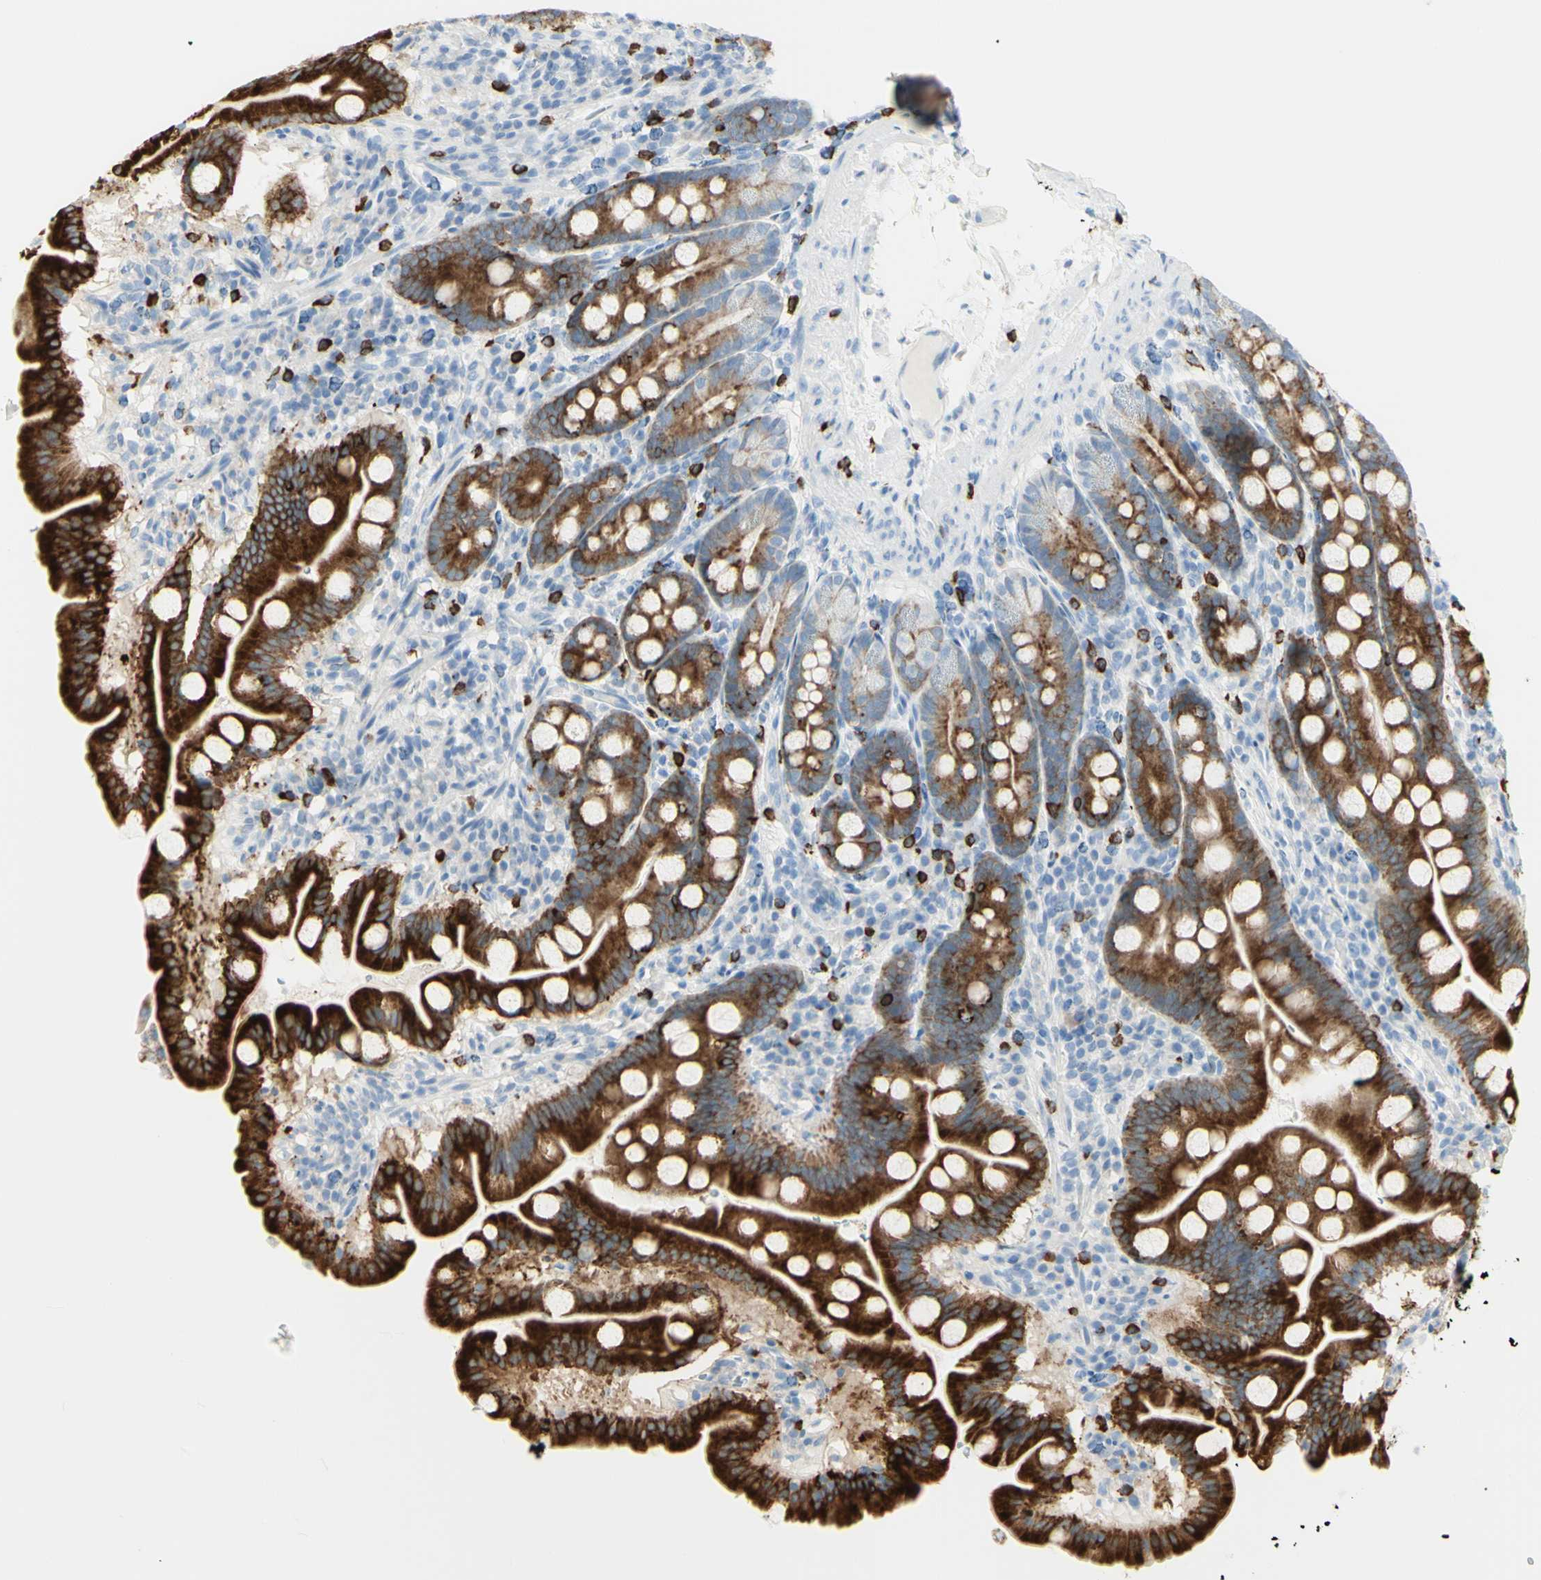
{"staining": {"intensity": "strong", "quantity": ">75%", "location": "cytoplasmic/membranous"}, "tissue": "duodenum", "cell_type": "Glandular cells", "image_type": "normal", "snomed": [{"axis": "morphology", "description": "Normal tissue, NOS"}, {"axis": "topography", "description": "Duodenum"}], "caption": "Duodenum stained with IHC displays strong cytoplasmic/membranous positivity in approximately >75% of glandular cells.", "gene": "LETM1", "patient": {"sex": "male", "age": 50}}